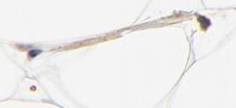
{"staining": {"intensity": "negative", "quantity": "none", "location": "none"}, "tissue": "adipose tissue", "cell_type": "Adipocytes", "image_type": "normal", "snomed": [{"axis": "morphology", "description": "Normal tissue, NOS"}, {"axis": "morphology", "description": "Duct carcinoma"}, {"axis": "topography", "description": "Breast"}, {"axis": "topography", "description": "Adipose tissue"}], "caption": "Immunohistochemical staining of unremarkable adipose tissue reveals no significant positivity in adipocytes. (DAB (3,3'-diaminobenzidine) IHC visualized using brightfield microscopy, high magnification).", "gene": "FRMD8", "patient": {"sex": "female", "age": 37}}